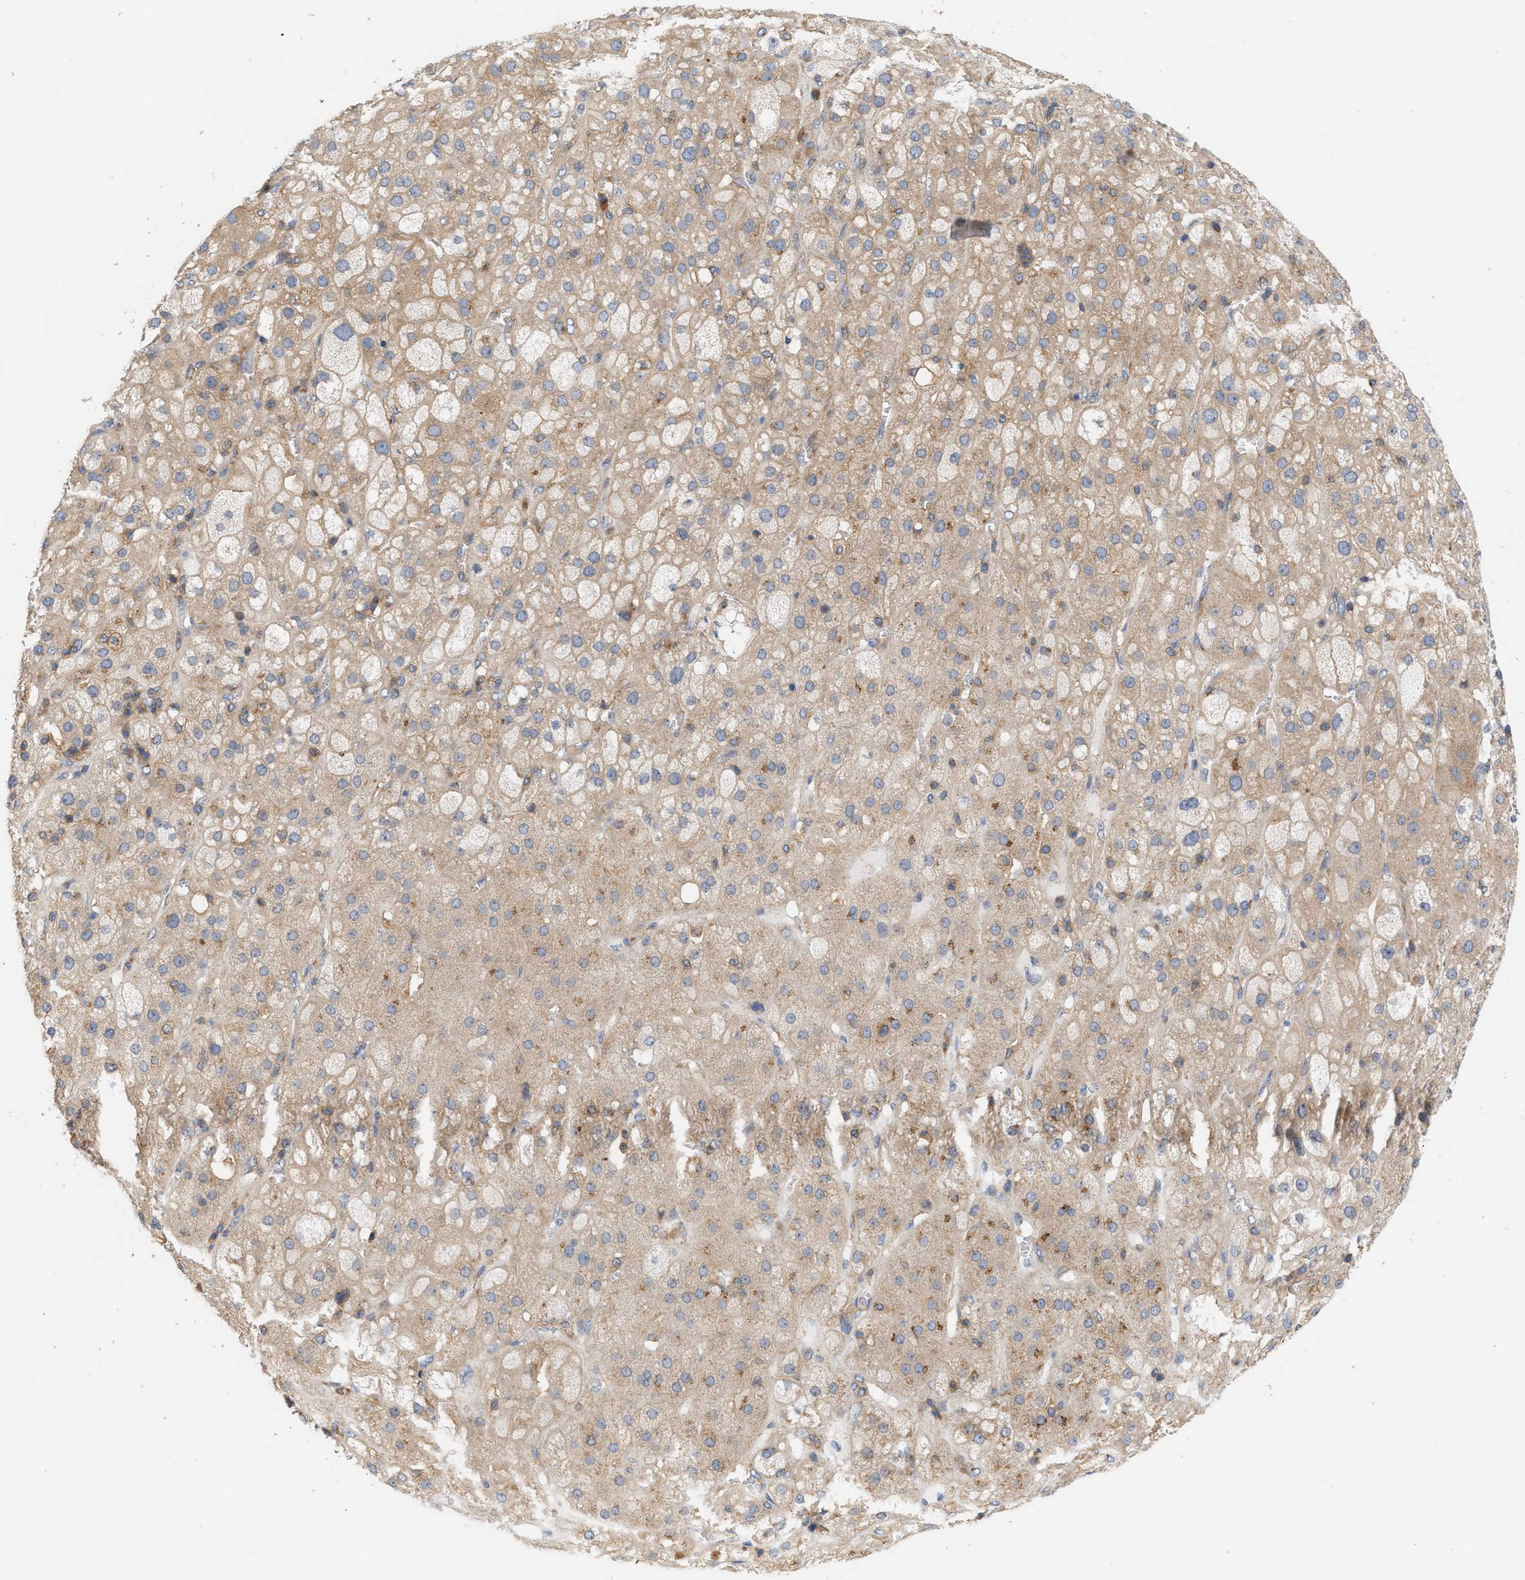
{"staining": {"intensity": "weak", "quantity": ">75%", "location": "cytoplasmic/membranous"}, "tissue": "adrenal gland", "cell_type": "Glandular cells", "image_type": "normal", "snomed": [{"axis": "morphology", "description": "Normal tissue, NOS"}, {"axis": "topography", "description": "Adrenal gland"}], "caption": "Weak cytoplasmic/membranous protein expression is appreciated in about >75% of glandular cells in adrenal gland. The staining was performed using DAB, with brown indicating positive protein expression. Nuclei are stained blue with hematoxylin.", "gene": "DBNL", "patient": {"sex": "female", "age": 47}}